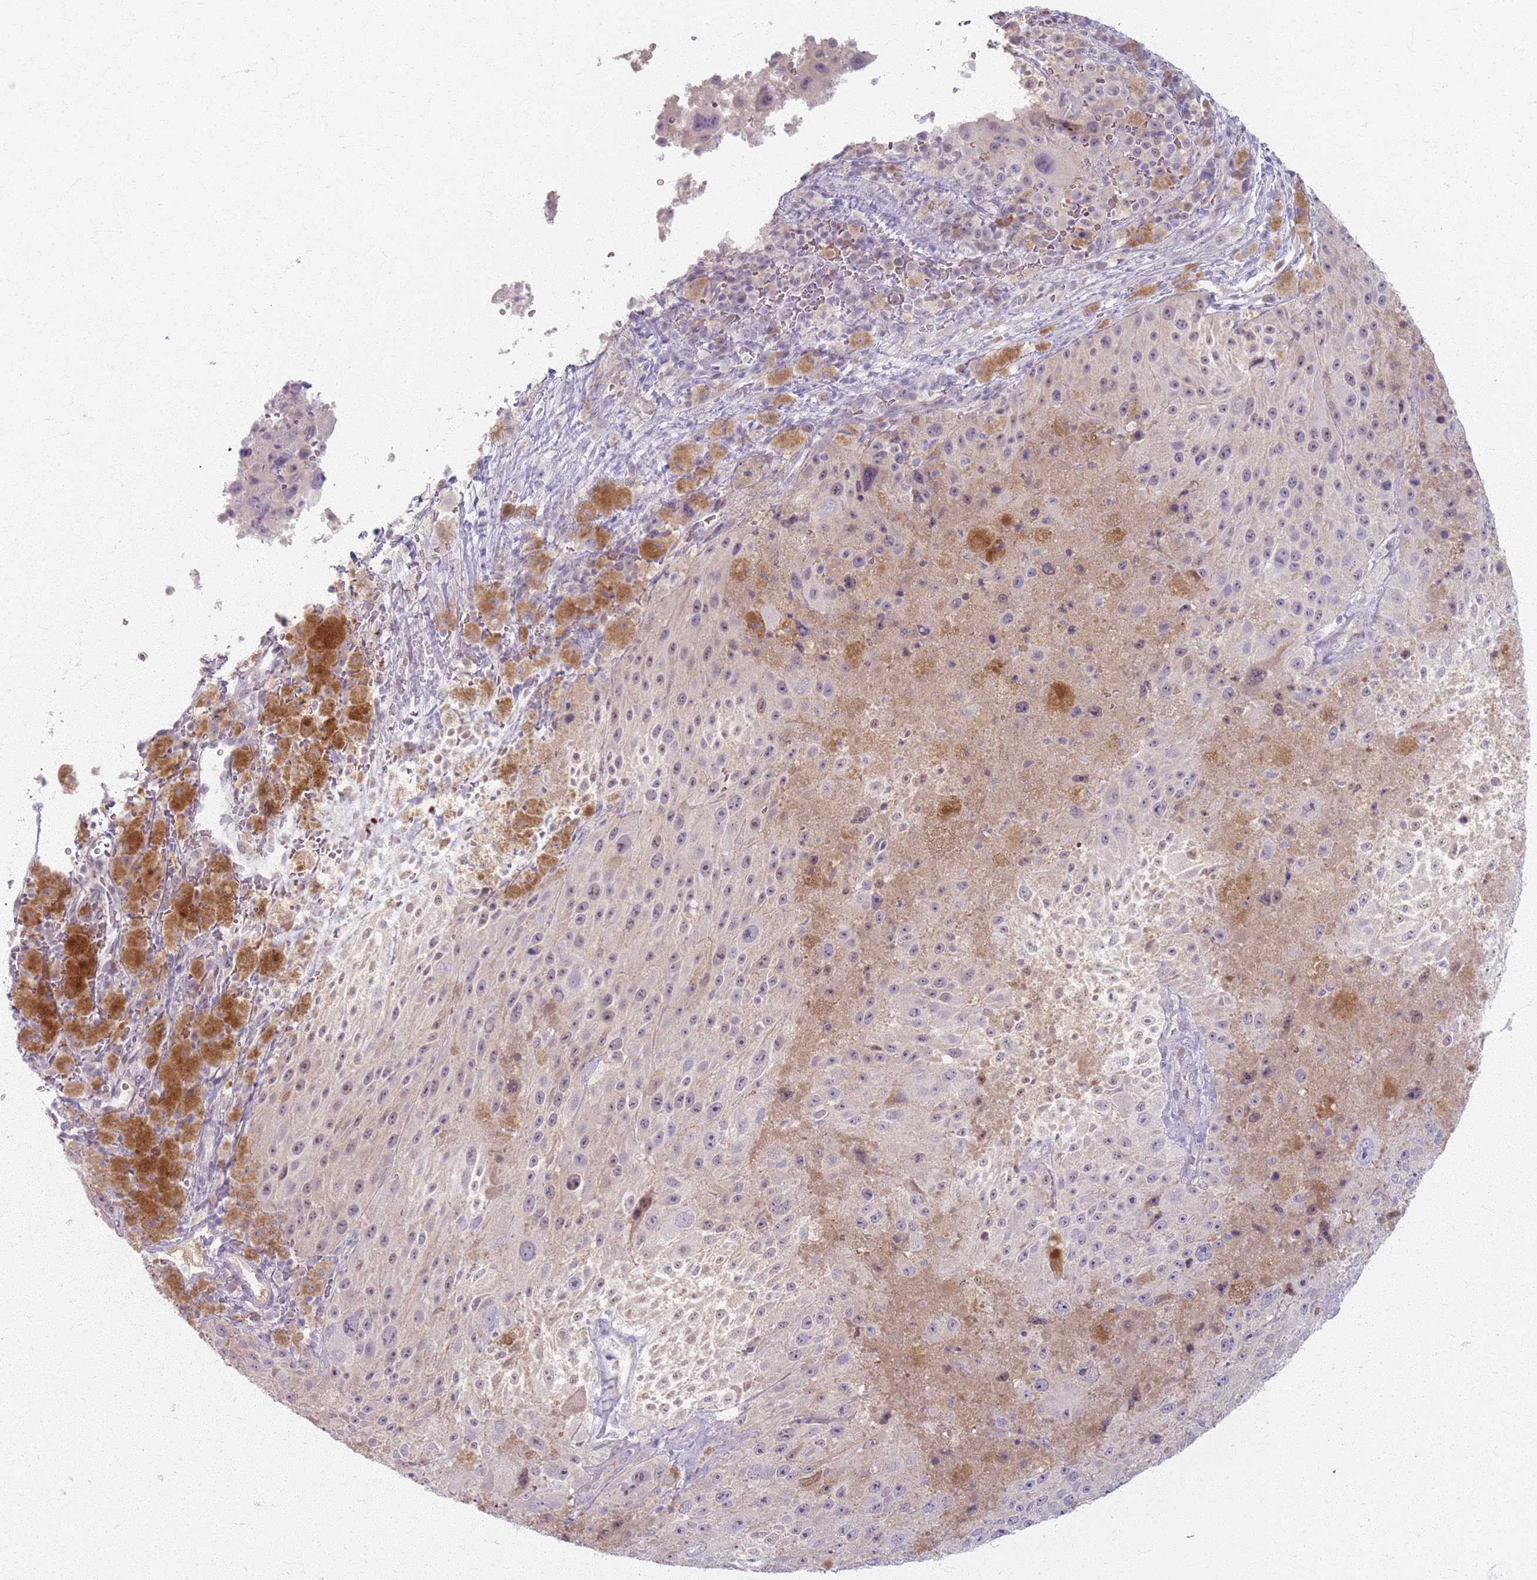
{"staining": {"intensity": "weak", "quantity": "<25%", "location": "nuclear"}, "tissue": "melanoma", "cell_type": "Tumor cells", "image_type": "cancer", "snomed": [{"axis": "morphology", "description": "Malignant melanoma, Metastatic site"}, {"axis": "topography", "description": "Lymph node"}], "caption": "This is an immunohistochemistry histopathology image of malignant melanoma (metastatic site). There is no staining in tumor cells.", "gene": "CRIPT", "patient": {"sex": "male", "age": 62}}